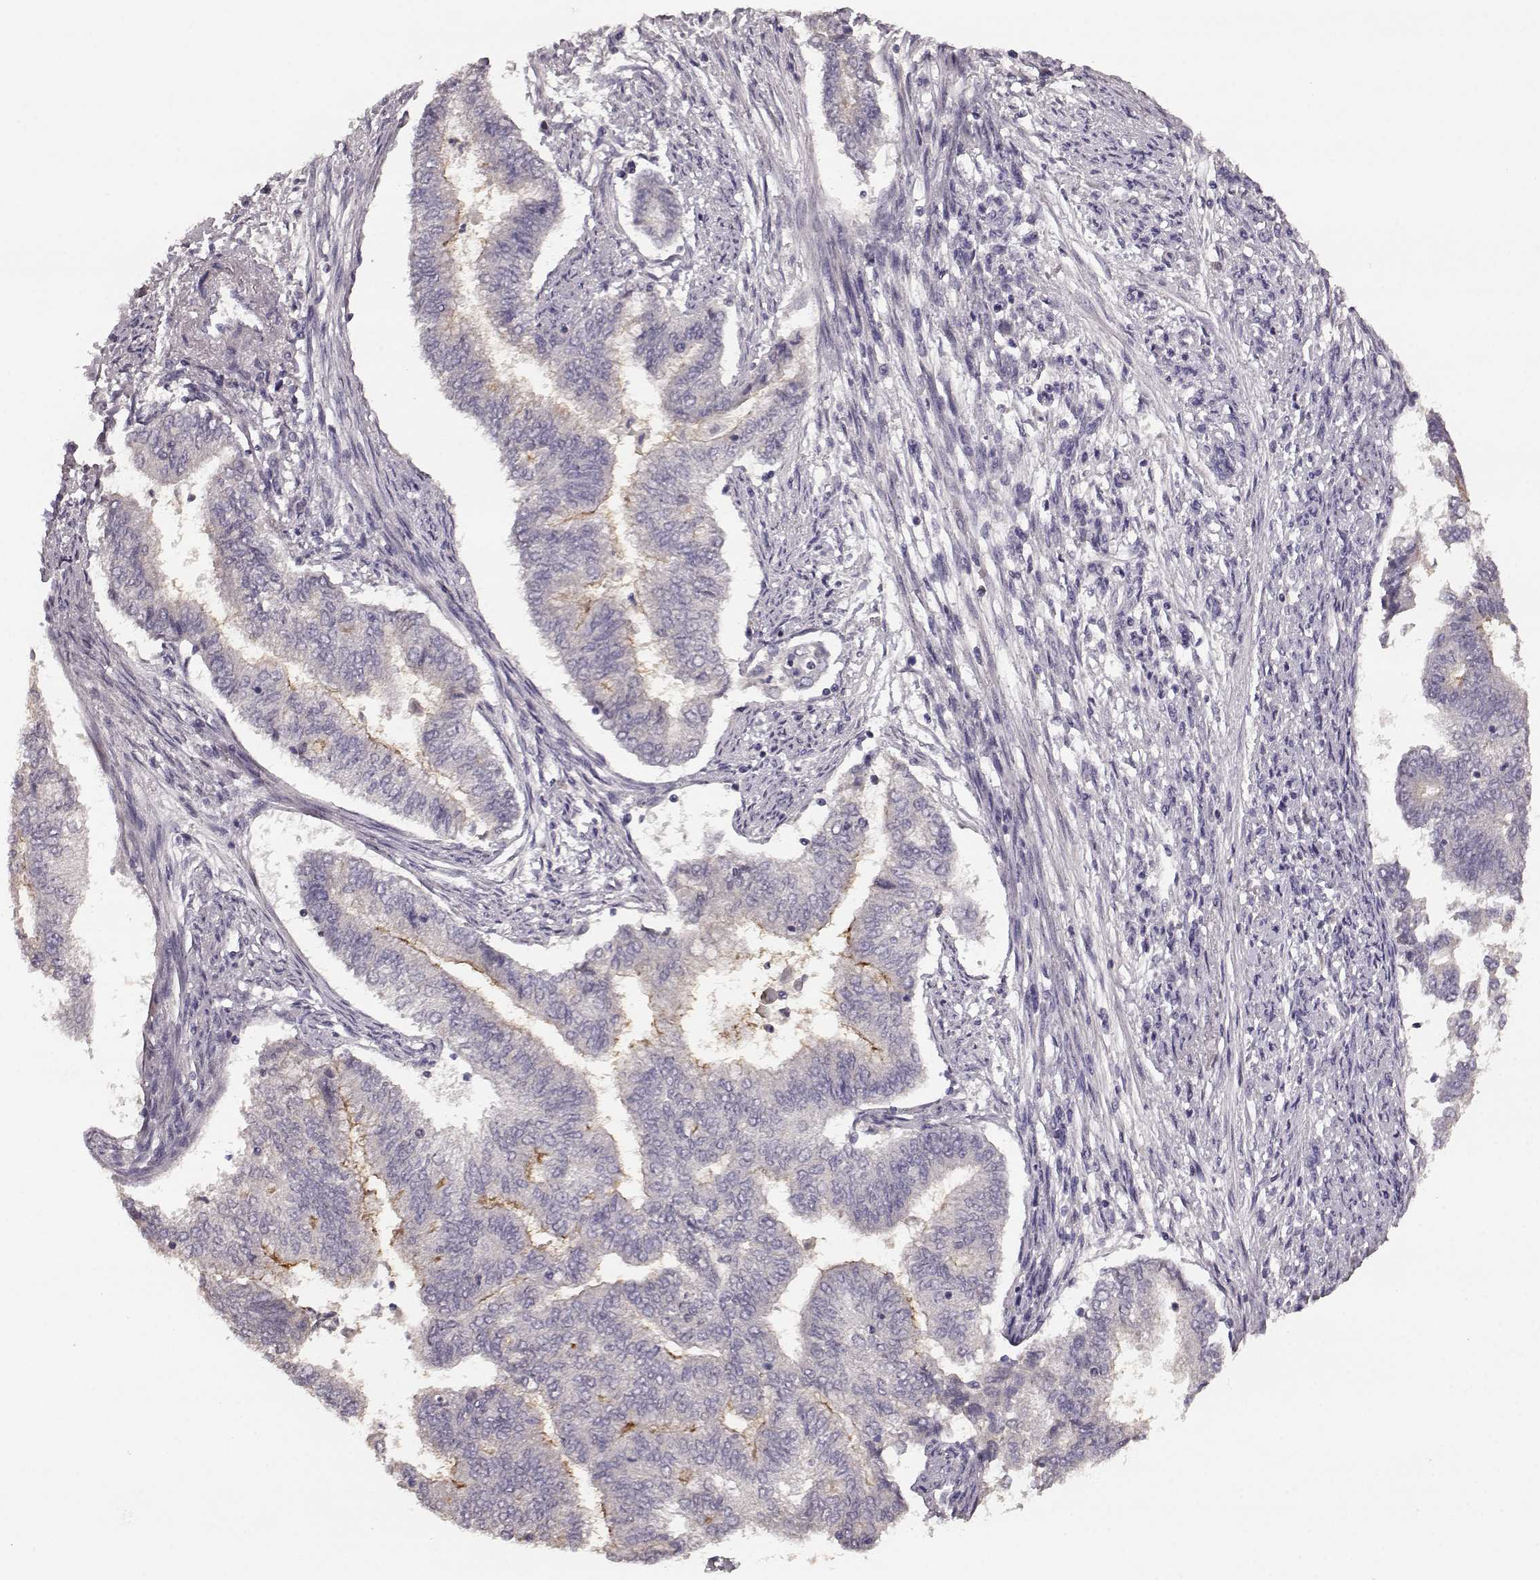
{"staining": {"intensity": "moderate", "quantity": "<25%", "location": "cytoplasmic/membranous"}, "tissue": "endometrial cancer", "cell_type": "Tumor cells", "image_type": "cancer", "snomed": [{"axis": "morphology", "description": "Adenocarcinoma, NOS"}, {"axis": "topography", "description": "Endometrium"}], "caption": "A histopathology image showing moderate cytoplasmic/membranous positivity in about <25% of tumor cells in endometrial cancer, as visualized by brown immunohistochemical staining.", "gene": "SLC52A3", "patient": {"sex": "female", "age": 65}}